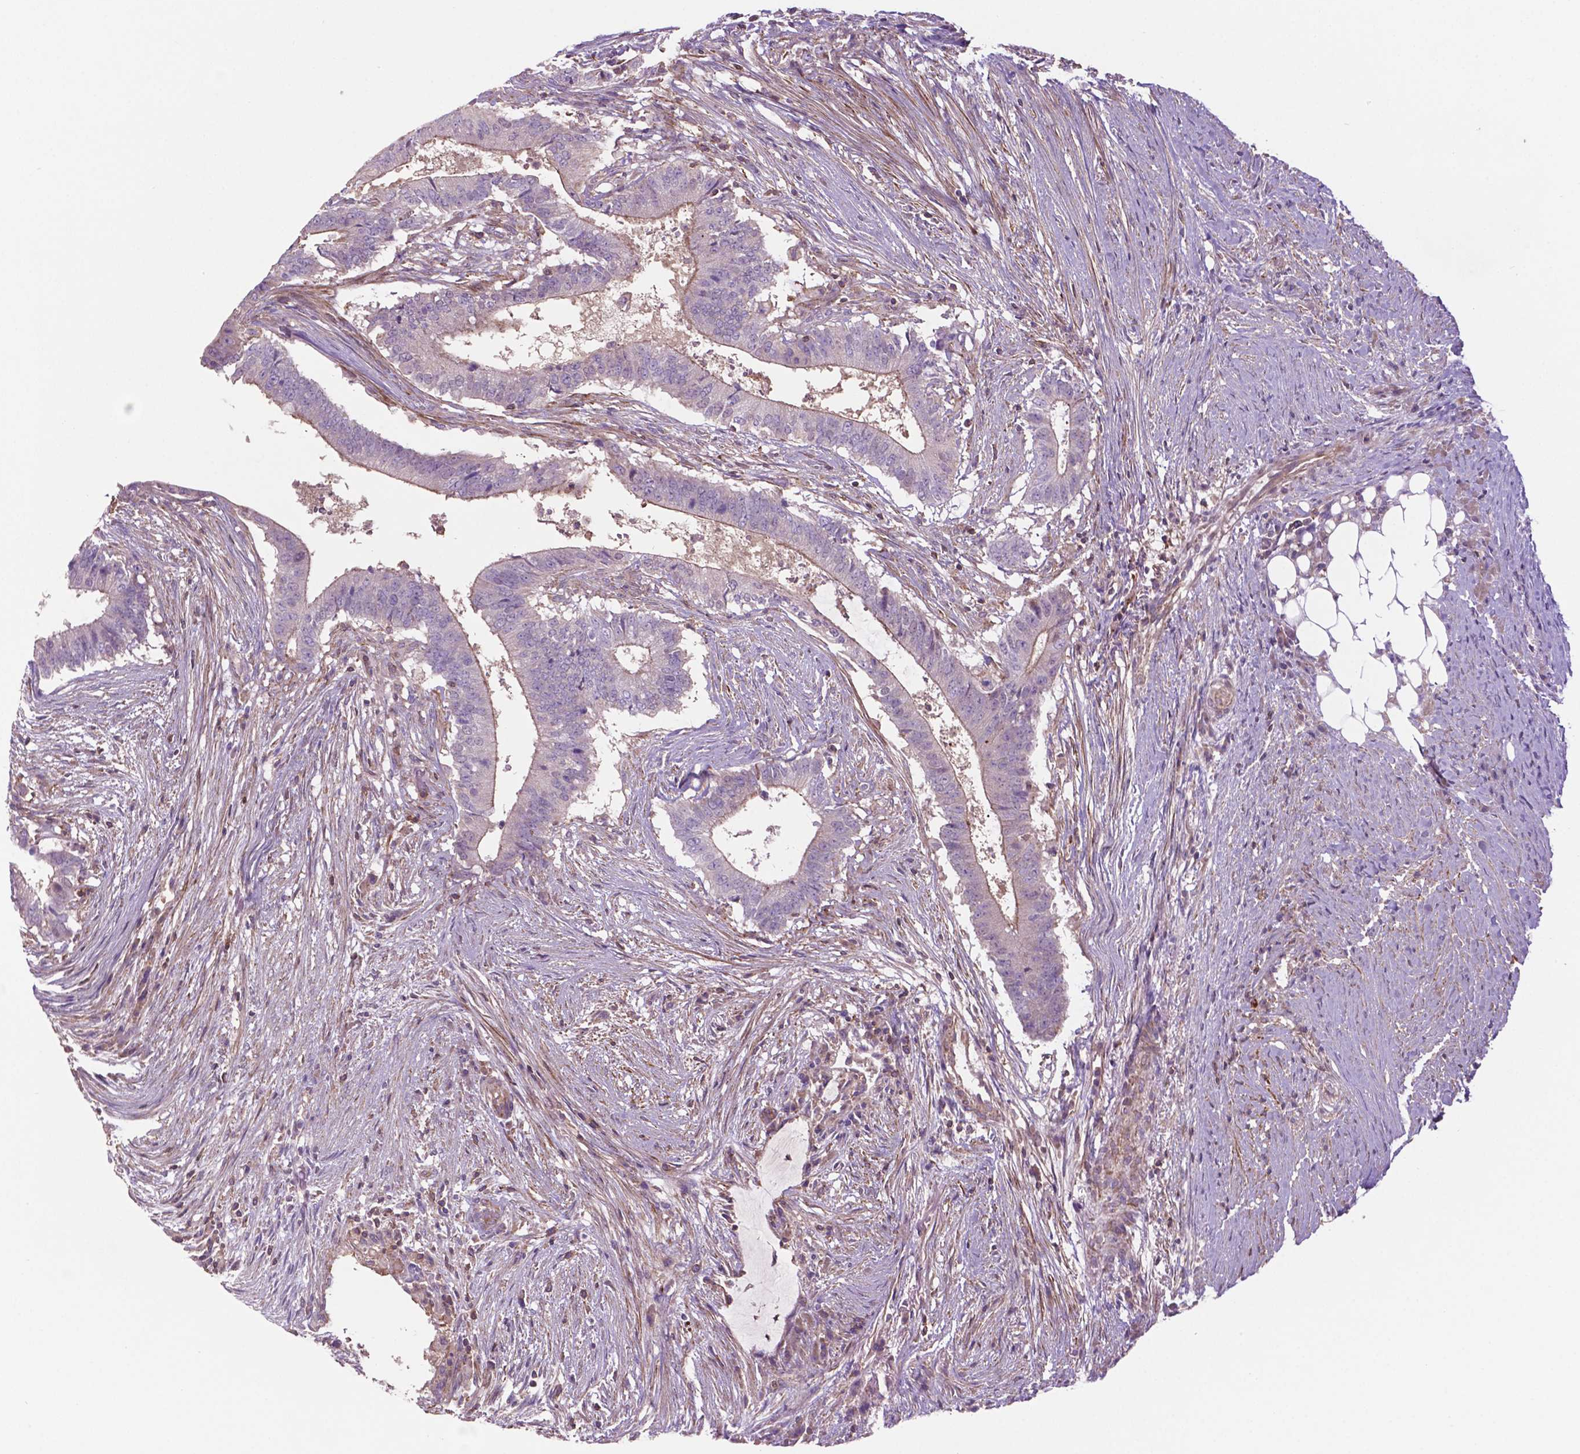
{"staining": {"intensity": "weak", "quantity": "<25%", "location": "cytoplasmic/membranous"}, "tissue": "colorectal cancer", "cell_type": "Tumor cells", "image_type": "cancer", "snomed": [{"axis": "morphology", "description": "Adenocarcinoma, NOS"}, {"axis": "topography", "description": "Colon"}], "caption": "There is no significant expression in tumor cells of colorectal cancer (adenocarcinoma).", "gene": "BMP4", "patient": {"sex": "female", "age": 43}}